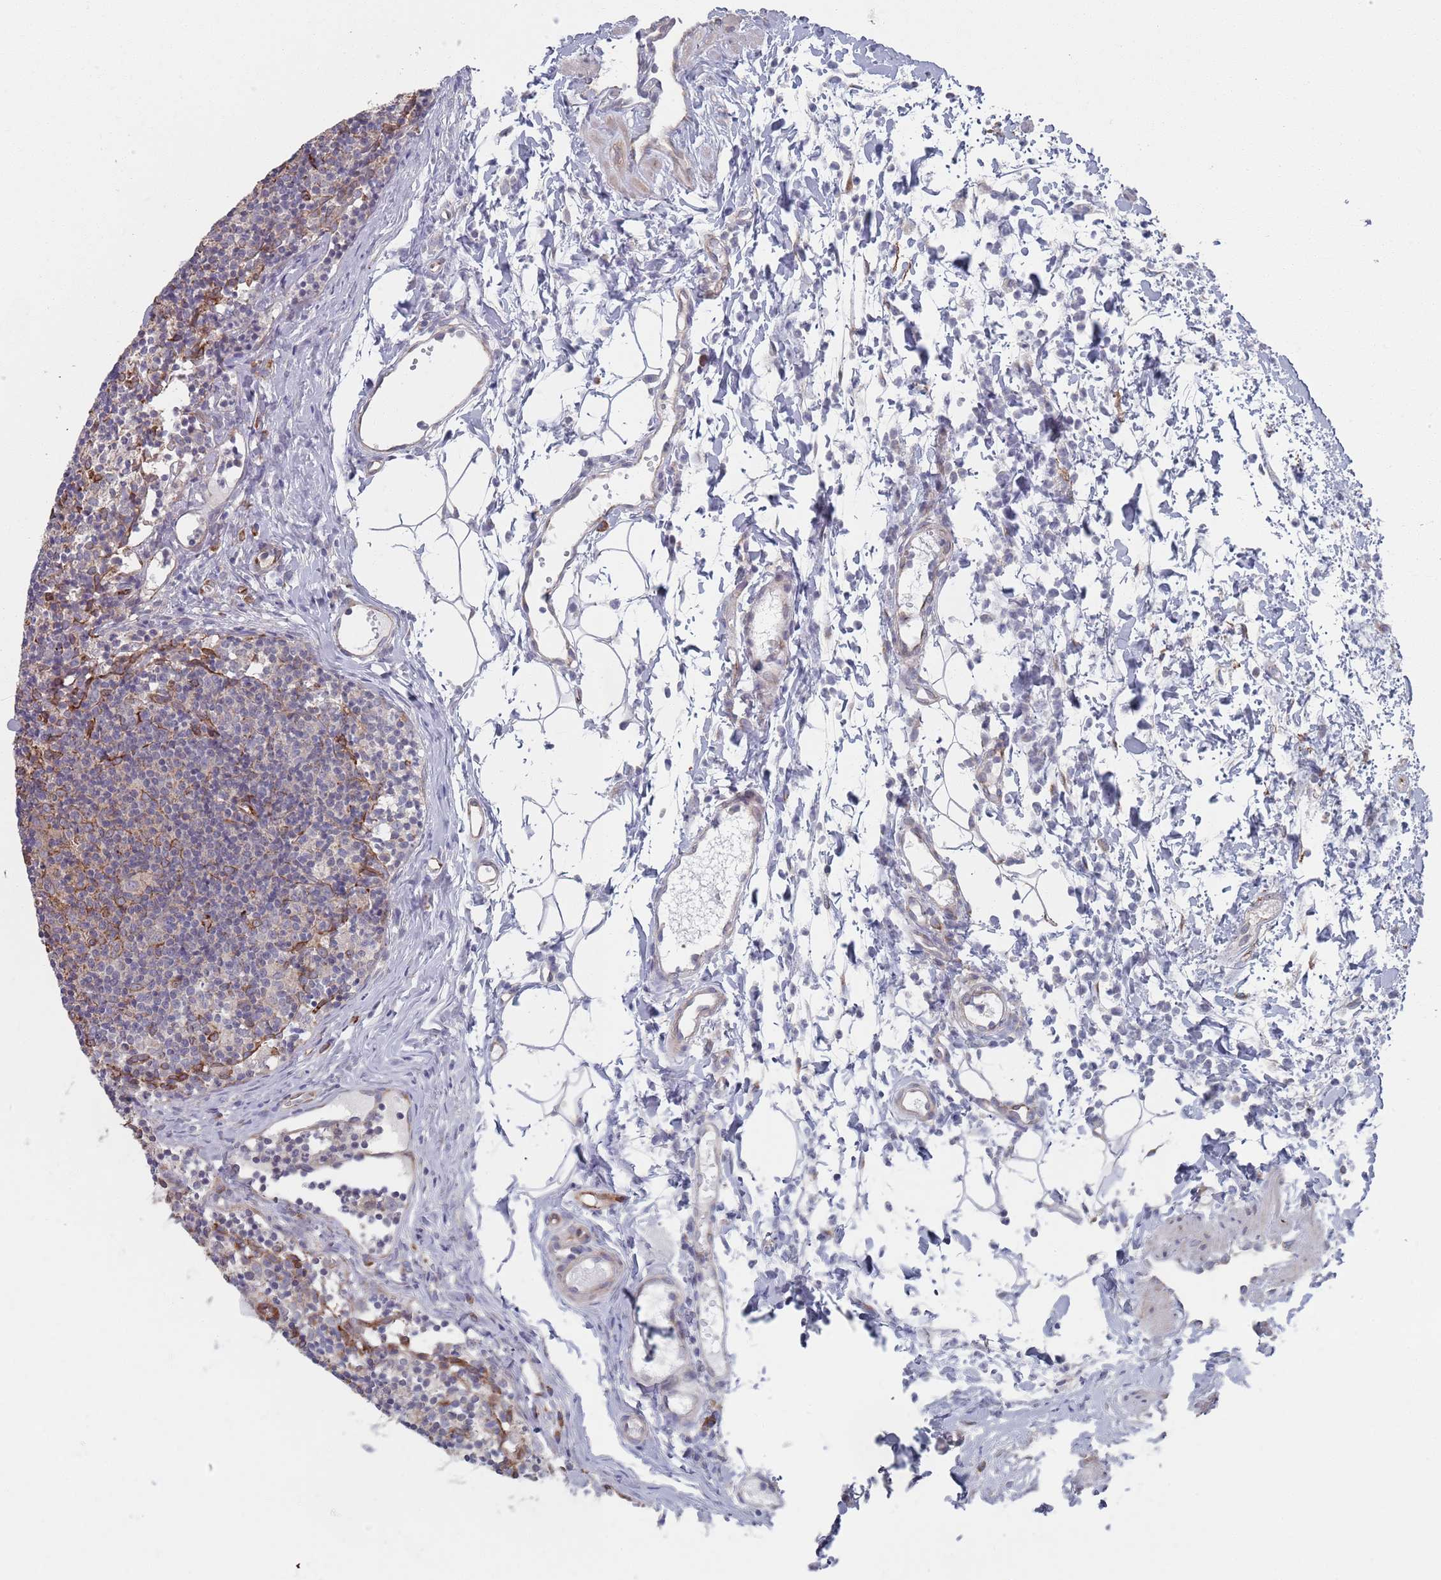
{"staining": {"intensity": "negative", "quantity": "none", "location": "none"}, "tissue": "lymph node", "cell_type": "Non-germinal center cells", "image_type": "normal", "snomed": [{"axis": "morphology", "description": "Normal tissue, NOS"}, {"axis": "topography", "description": "Lymph node"}], "caption": "Image shows no protein staining in non-germinal center cells of benign lymph node. (Stains: DAB (3,3'-diaminobenzidine) immunohistochemistry with hematoxylin counter stain, Microscopy: brightfield microscopy at high magnification).", "gene": "CCDC106", "patient": {"sex": "female", "age": 37}}